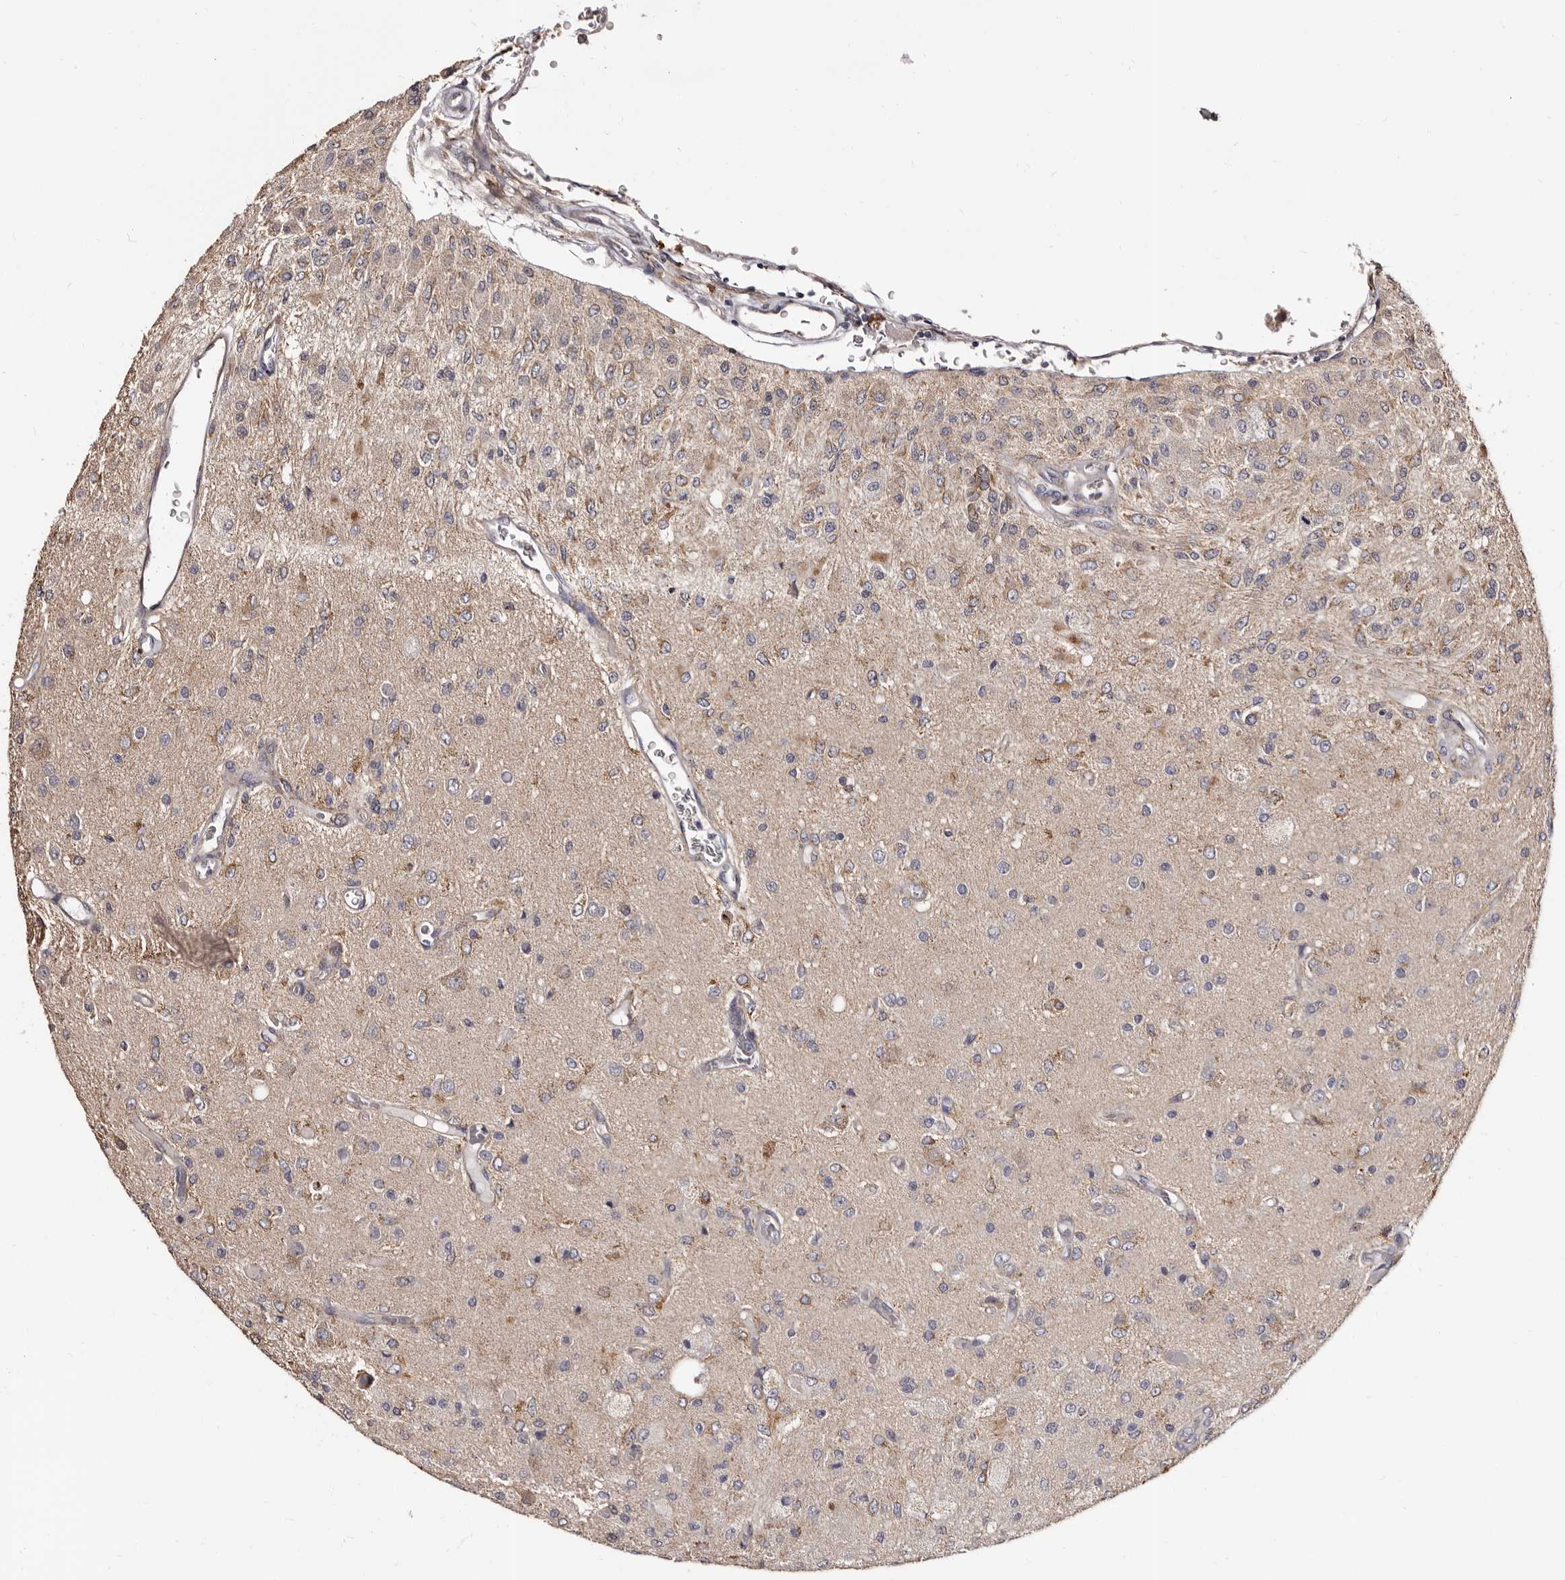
{"staining": {"intensity": "weak", "quantity": "25%-75%", "location": "cytoplasmic/membranous"}, "tissue": "glioma", "cell_type": "Tumor cells", "image_type": "cancer", "snomed": [{"axis": "morphology", "description": "Normal tissue, NOS"}, {"axis": "morphology", "description": "Glioma, malignant, High grade"}, {"axis": "topography", "description": "Cerebral cortex"}], "caption": "Immunohistochemistry (IHC) of human glioma shows low levels of weak cytoplasmic/membranous expression in approximately 25%-75% of tumor cells.", "gene": "PTAFR", "patient": {"sex": "male", "age": 77}}